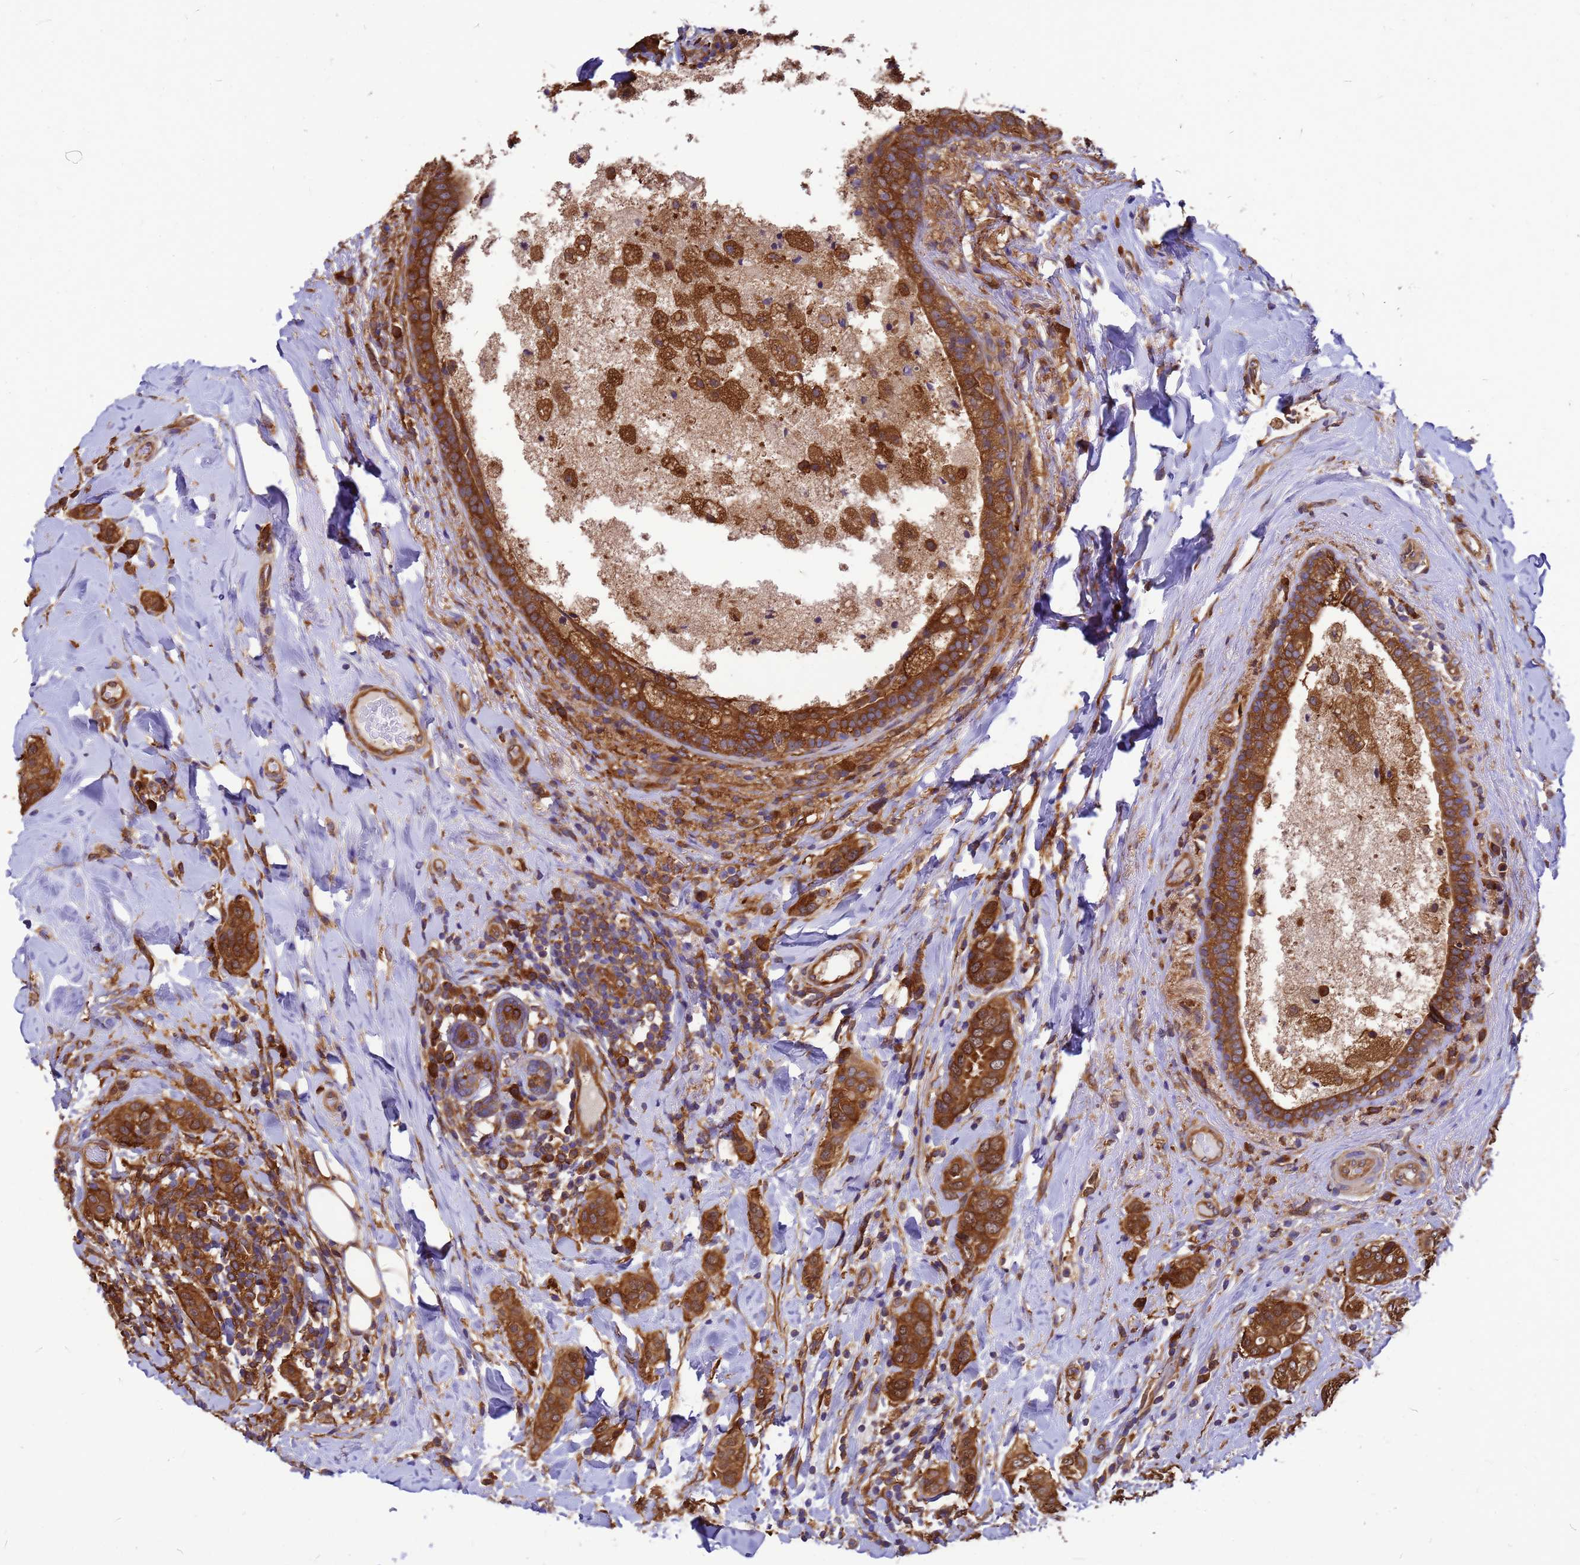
{"staining": {"intensity": "strong", "quantity": ">75%", "location": "cytoplasmic/membranous"}, "tissue": "breast cancer", "cell_type": "Tumor cells", "image_type": "cancer", "snomed": [{"axis": "morphology", "description": "Lobular carcinoma"}, {"axis": "topography", "description": "Breast"}], "caption": "A high amount of strong cytoplasmic/membranous expression is appreciated in approximately >75% of tumor cells in breast cancer tissue.", "gene": "GID4", "patient": {"sex": "female", "age": 51}}